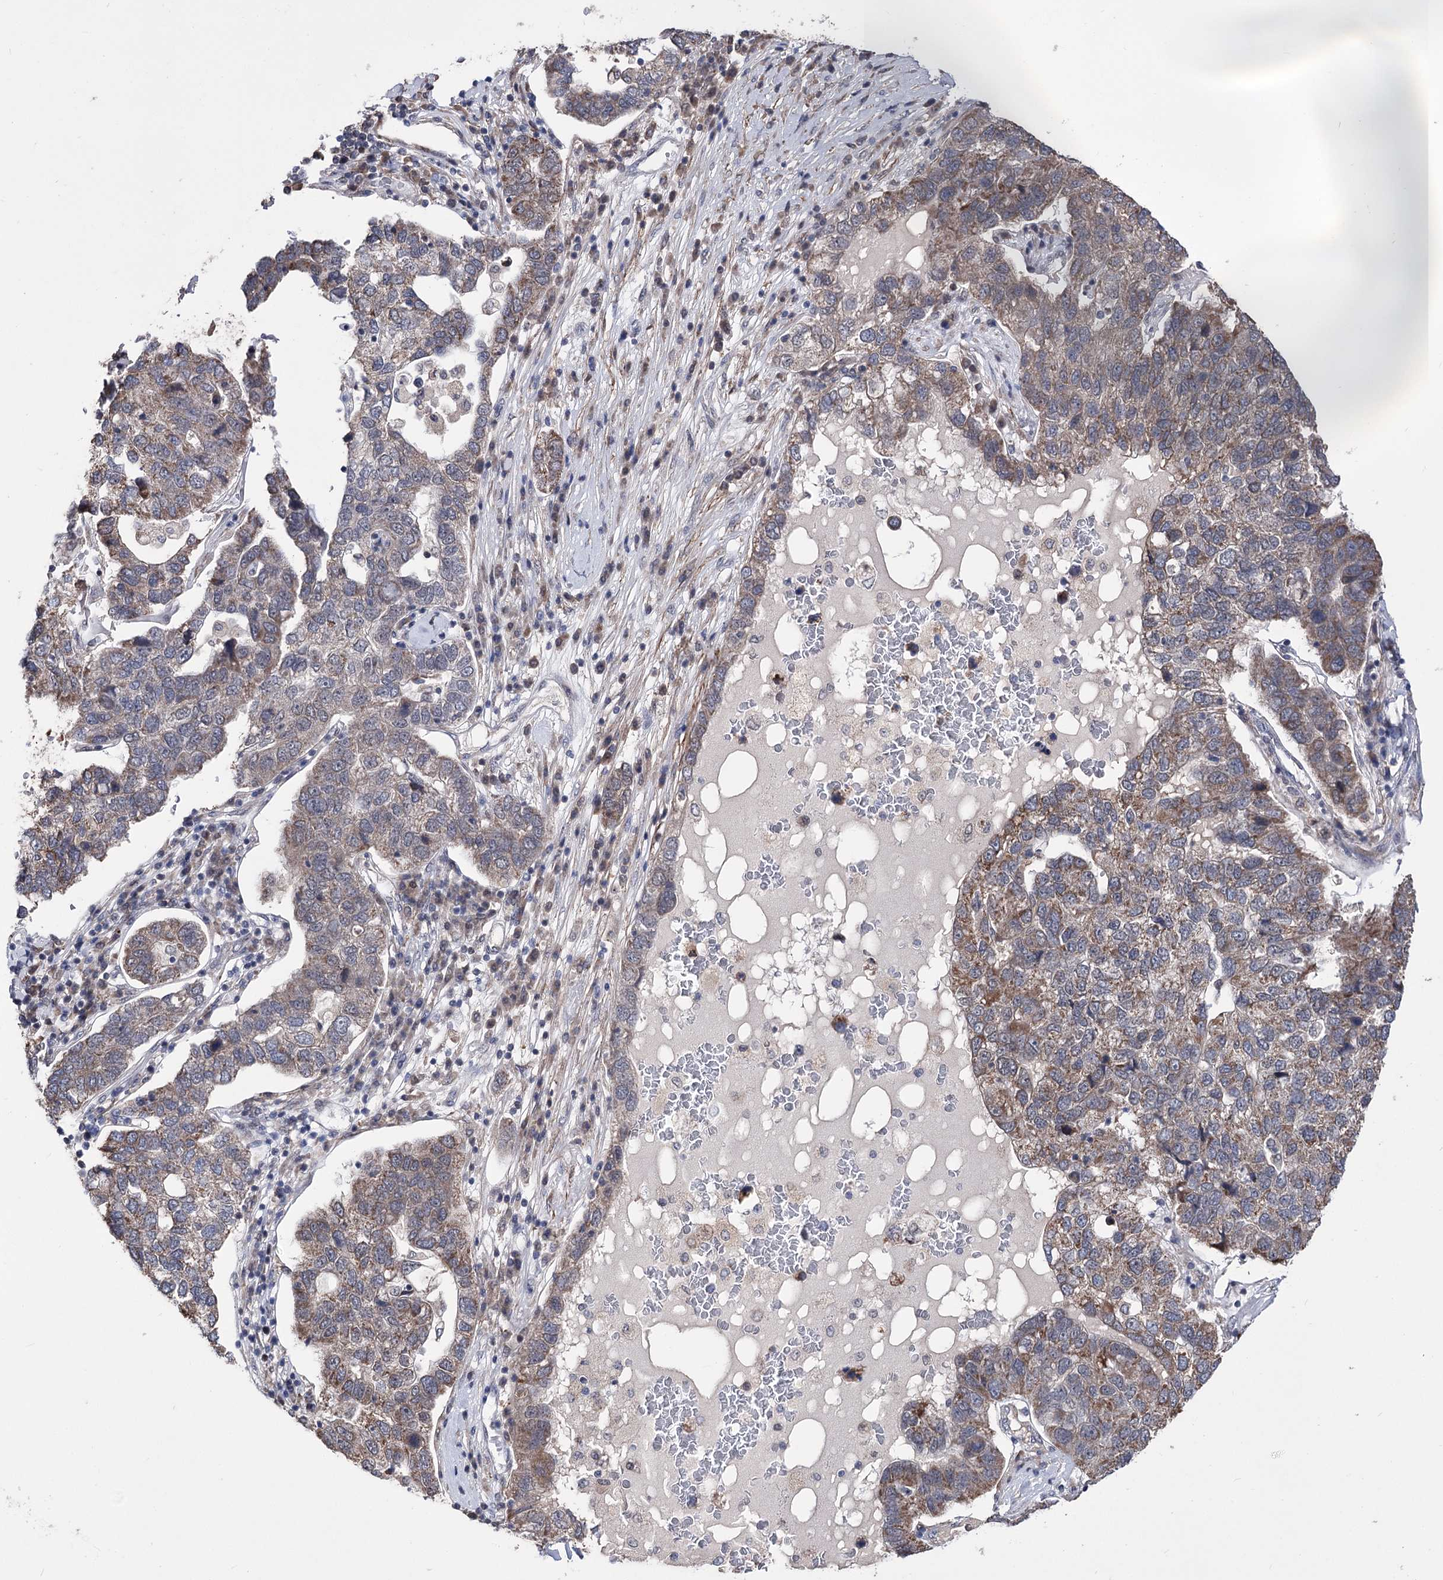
{"staining": {"intensity": "moderate", "quantity": ">75%", "location": "cytoplasmic/membranous"}, "tissue": "pancreatic cancer", "cell_type": "Tumor cells", "image_type": "cancer", "snomed": [{"axis": "morphology", "description": "Adenocarcinoma, NOS"}, {"axis": "topography", "description": "Pancreas"}], "caption": "A high-resolution image shows immunohistochemistry staining of pancreatic adenocarcinoma, which demonstrates moderate cytoplasmic/membranous staining in approximately >75% of tumor cells.", "gene": "PPRC1", "patient": {"sex": "female", "age": 61}}